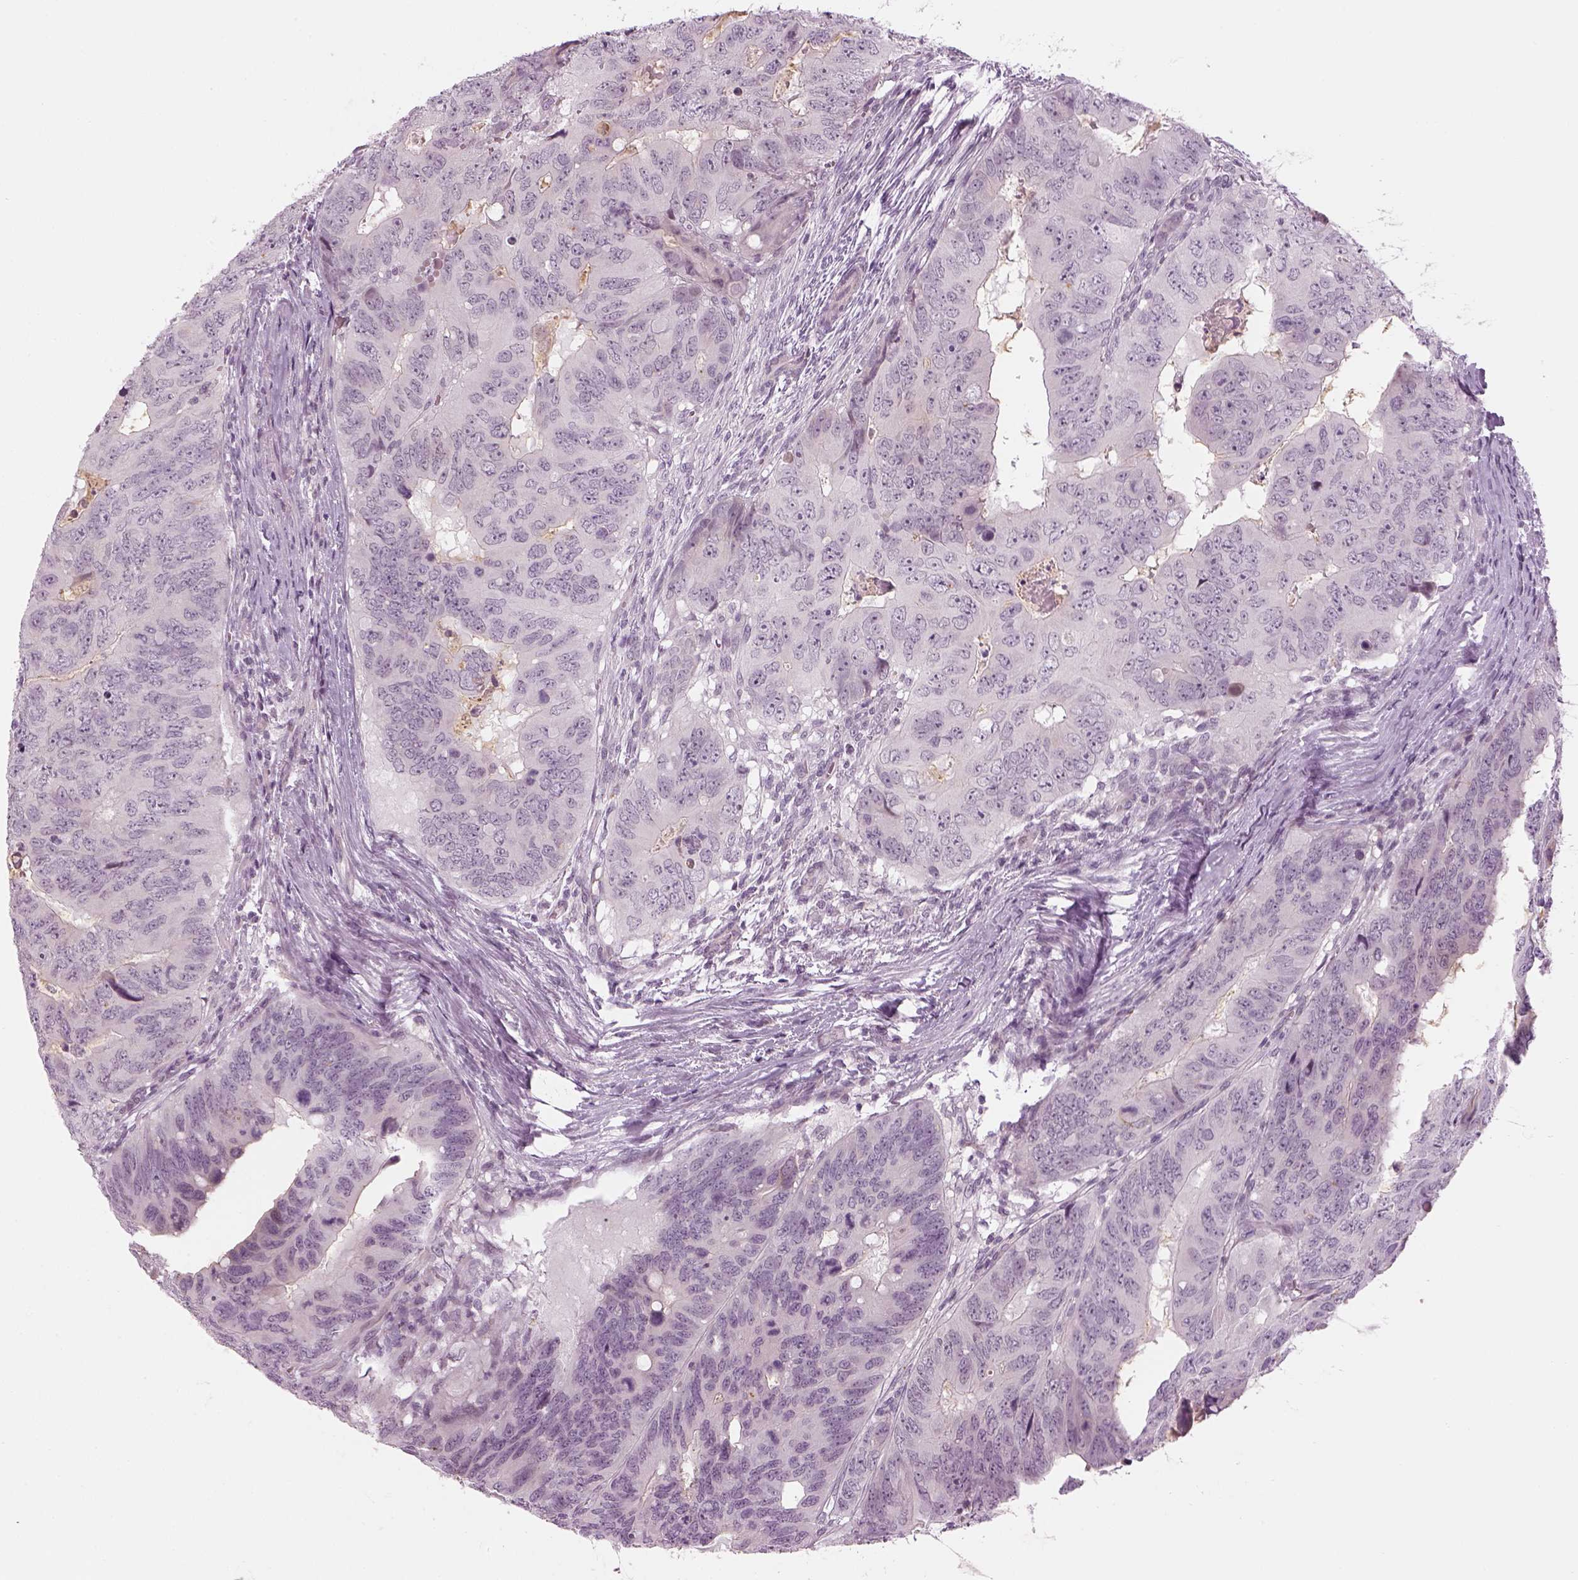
{"staining": {"intensity": "negative", "quantity": "none", "location": "none"}, "tissue": "colorectal cancer", "cell_type": "Tumor cells", "image_type": "cancer", "snomed": [{"axis": "morphology", "description": "Adenocarcinoma, NOS"}, {"axis": "topography", "description": "Colon"}], "caption": "Immunohistochemistry of adenocarcinoma (colorectal) reveals no staining in tumor cells.", "gene": "LRRIQ3", "patient": {"sex": "male", "age": 79}}